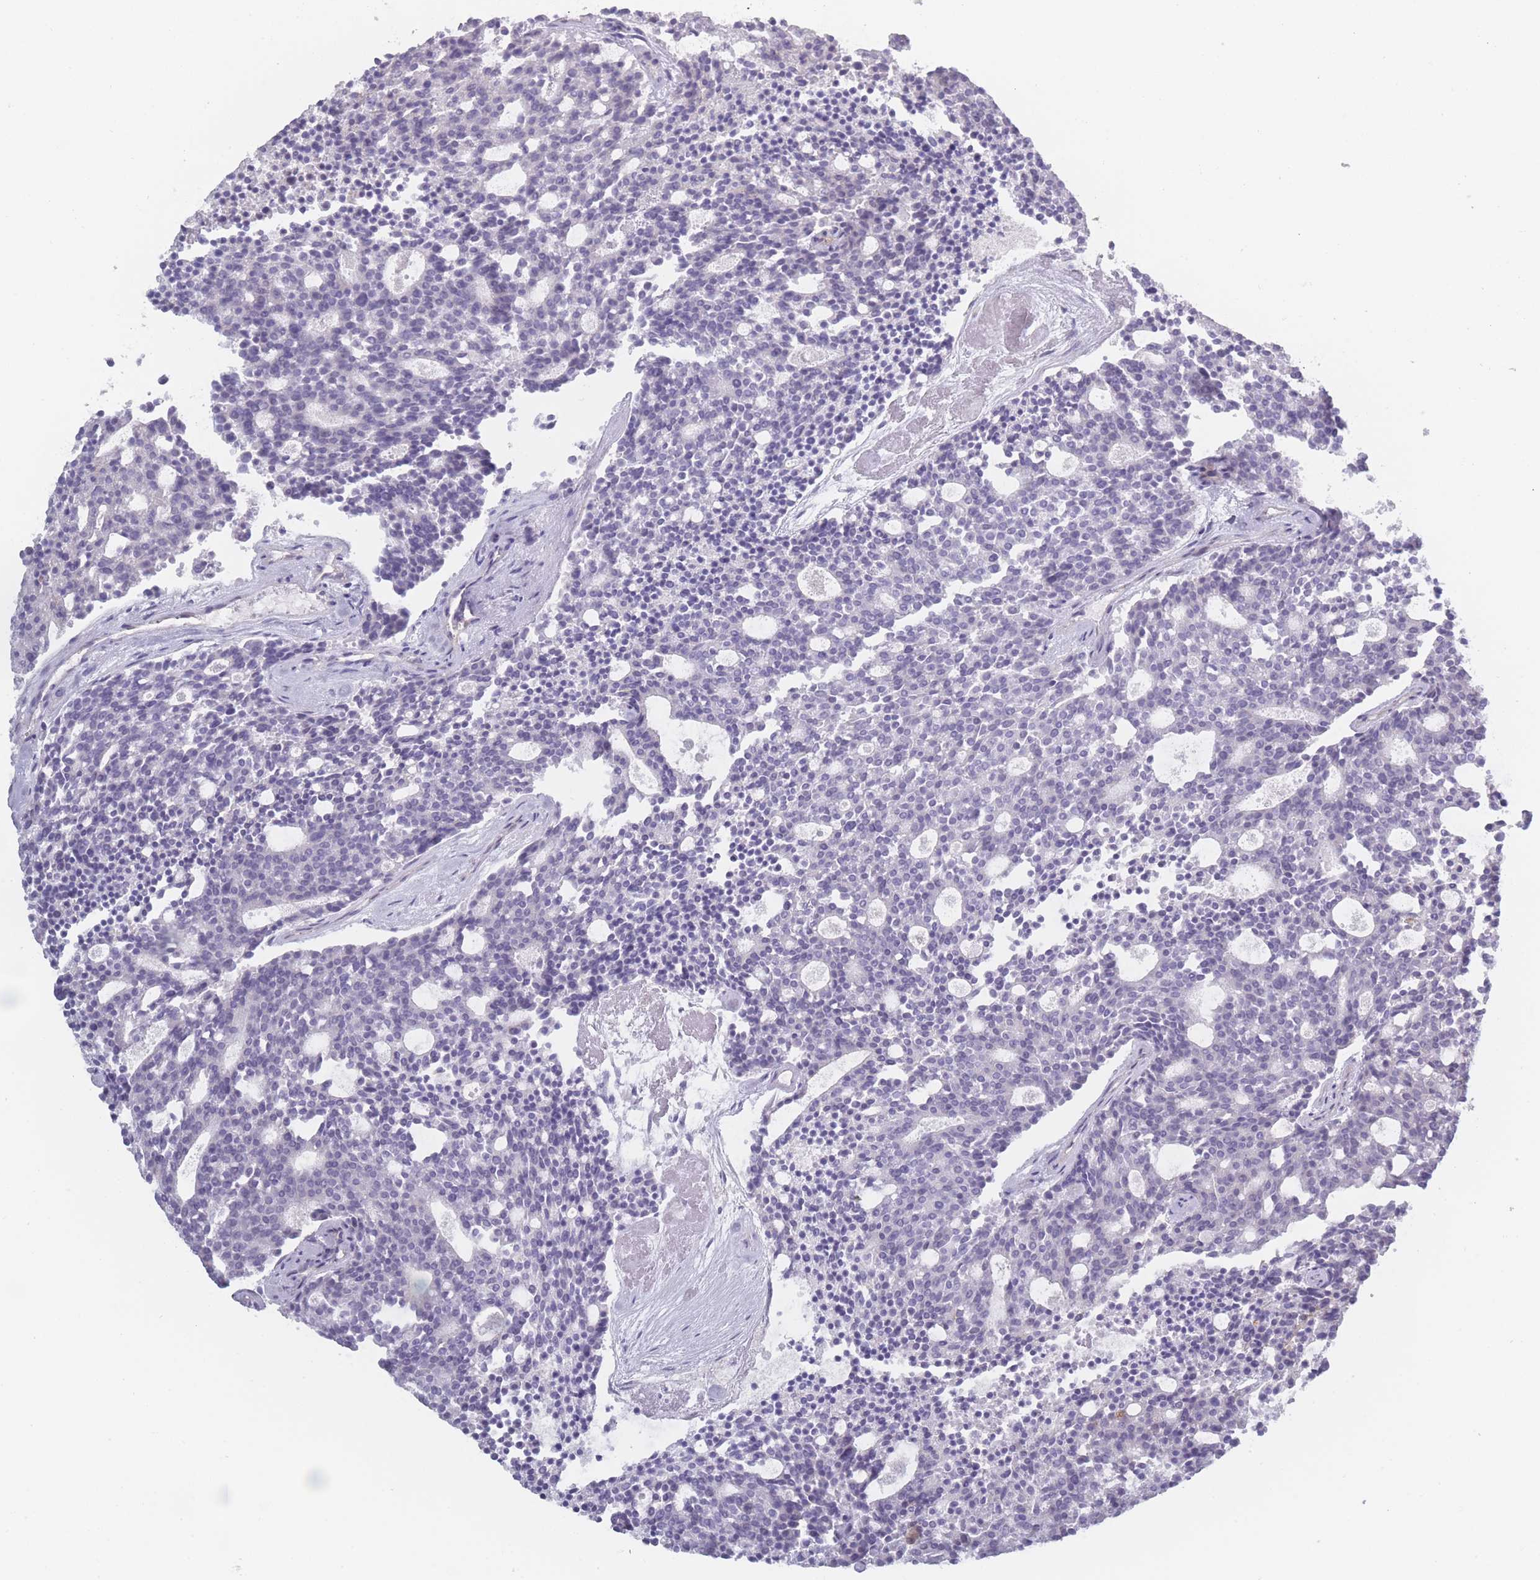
{"staining": {"intensity": "negative", "quantity": "none", "location": "none"}, "tissue": "carcinoid", "cell_type": "Tumor cells", "image_type": "cancer", "snomed": [{"axis": "morphology", "description": "Carcinoid, malignant, NOS"}, {"axis": "topography", "description": "Pancreas"}], "caption": "Human carcinoid stained for a protein using immunohistochemistry (IHC) reveals no positivity in tumor cells.", "gene": "ROS1", "patient": {"sex": "female", "age": 54}}